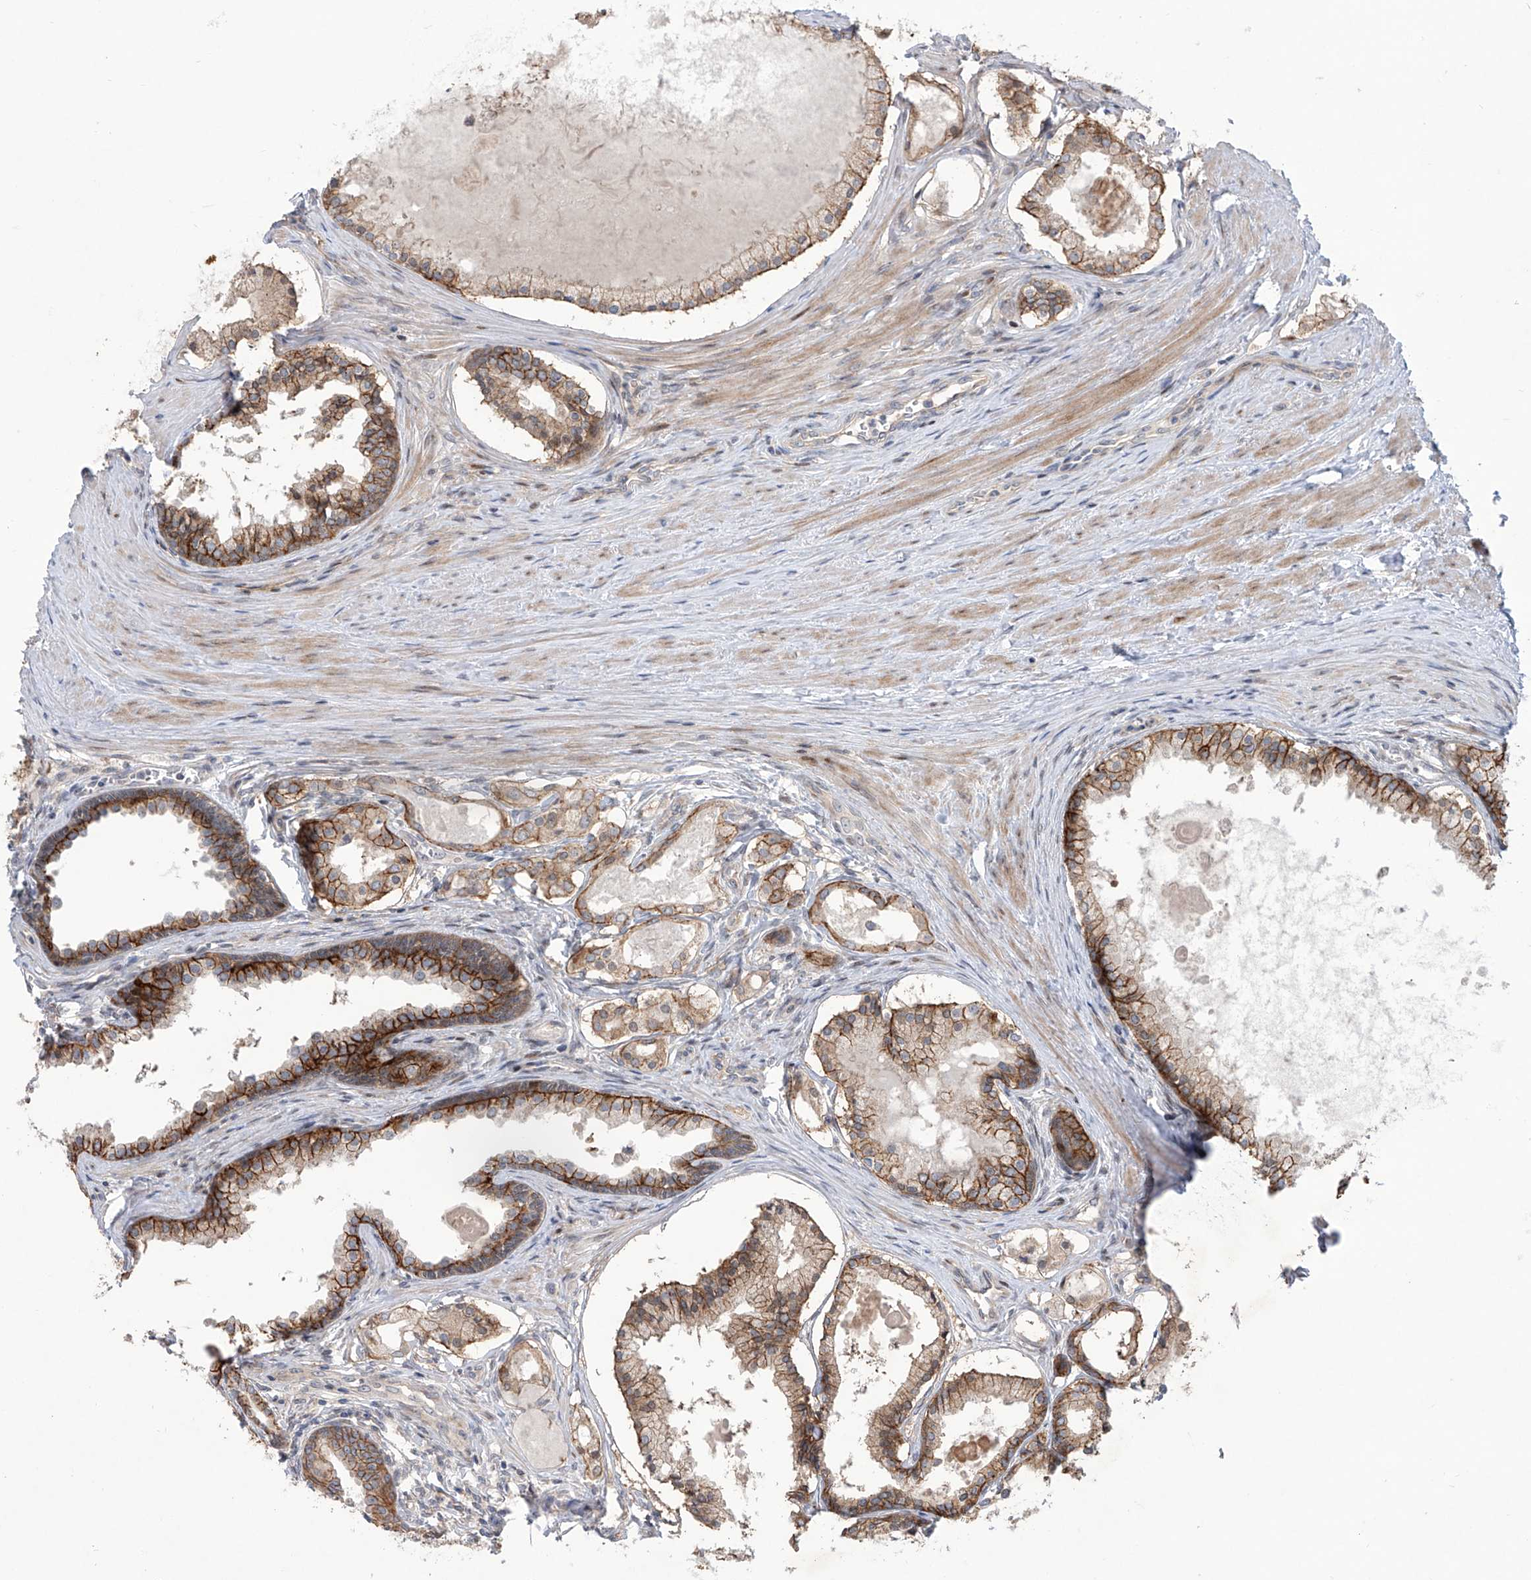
{"staining": {"intensity": "moderate", "quantity": ">75%", "location": "cytoplasmic/membranous"}, "tissue": "prostate cancer", "cell_type": "Tumor cells", "image_type": "cancer", "snomed": [{"axis": "morphology", "description": "Adenocarcinoma, High grade"}, {"axis": "topography", "description": "Prostate"}], "caption": "Immunohistochemistry micrograph of prostate cancer (adenocarcinoma (high-grade)) stained for a protein (brown), which demonstrates medium levels of moderate cytoplasmic/membranous staining in about >75% of tumor cells.", "gene": "LRRC1", "patient": {"sex": "male", "age": 68}}